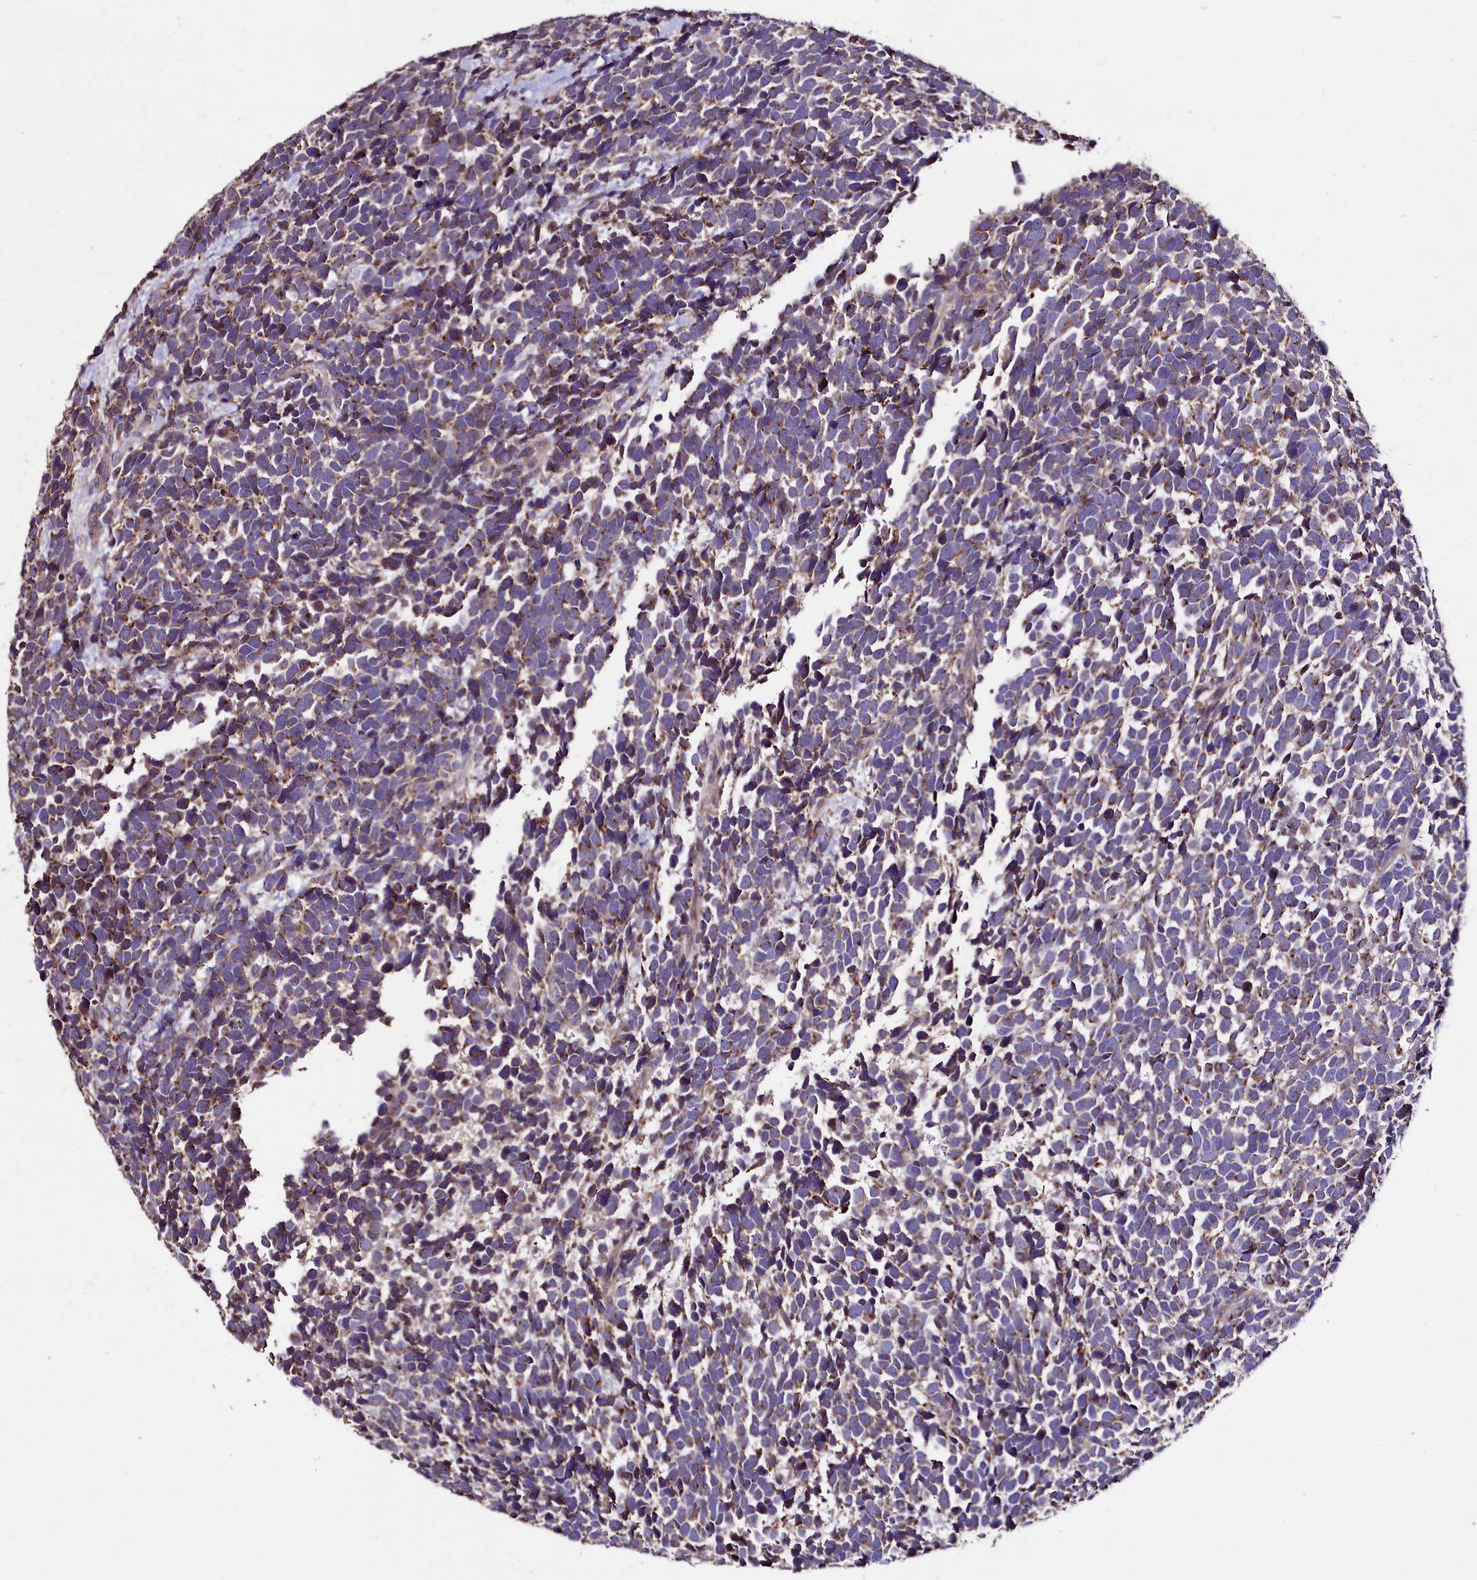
{"staining": {"intensity": "weak", "quantity": "25%-75%", "location": "cytoplasmic/membranous"}, "tissue": "urothelial cancer", "cell_type": "Tumor cells", "image_type": "cancer", "snomed": [{"axis": "morphology", "description": "Urothelial carcinoma, High grade"}, {"axis": "topography", "description": "Urinary bladder"}], "caption": "Urothelial carcinoma (high-grade) stained for a protein (brown) exhibits weak cytoplasmic/membranous positive staining in approximately 25%-75% of tumor cells.", "gene": "COQ9", "patient": {"sex": "female", "age": 82}}